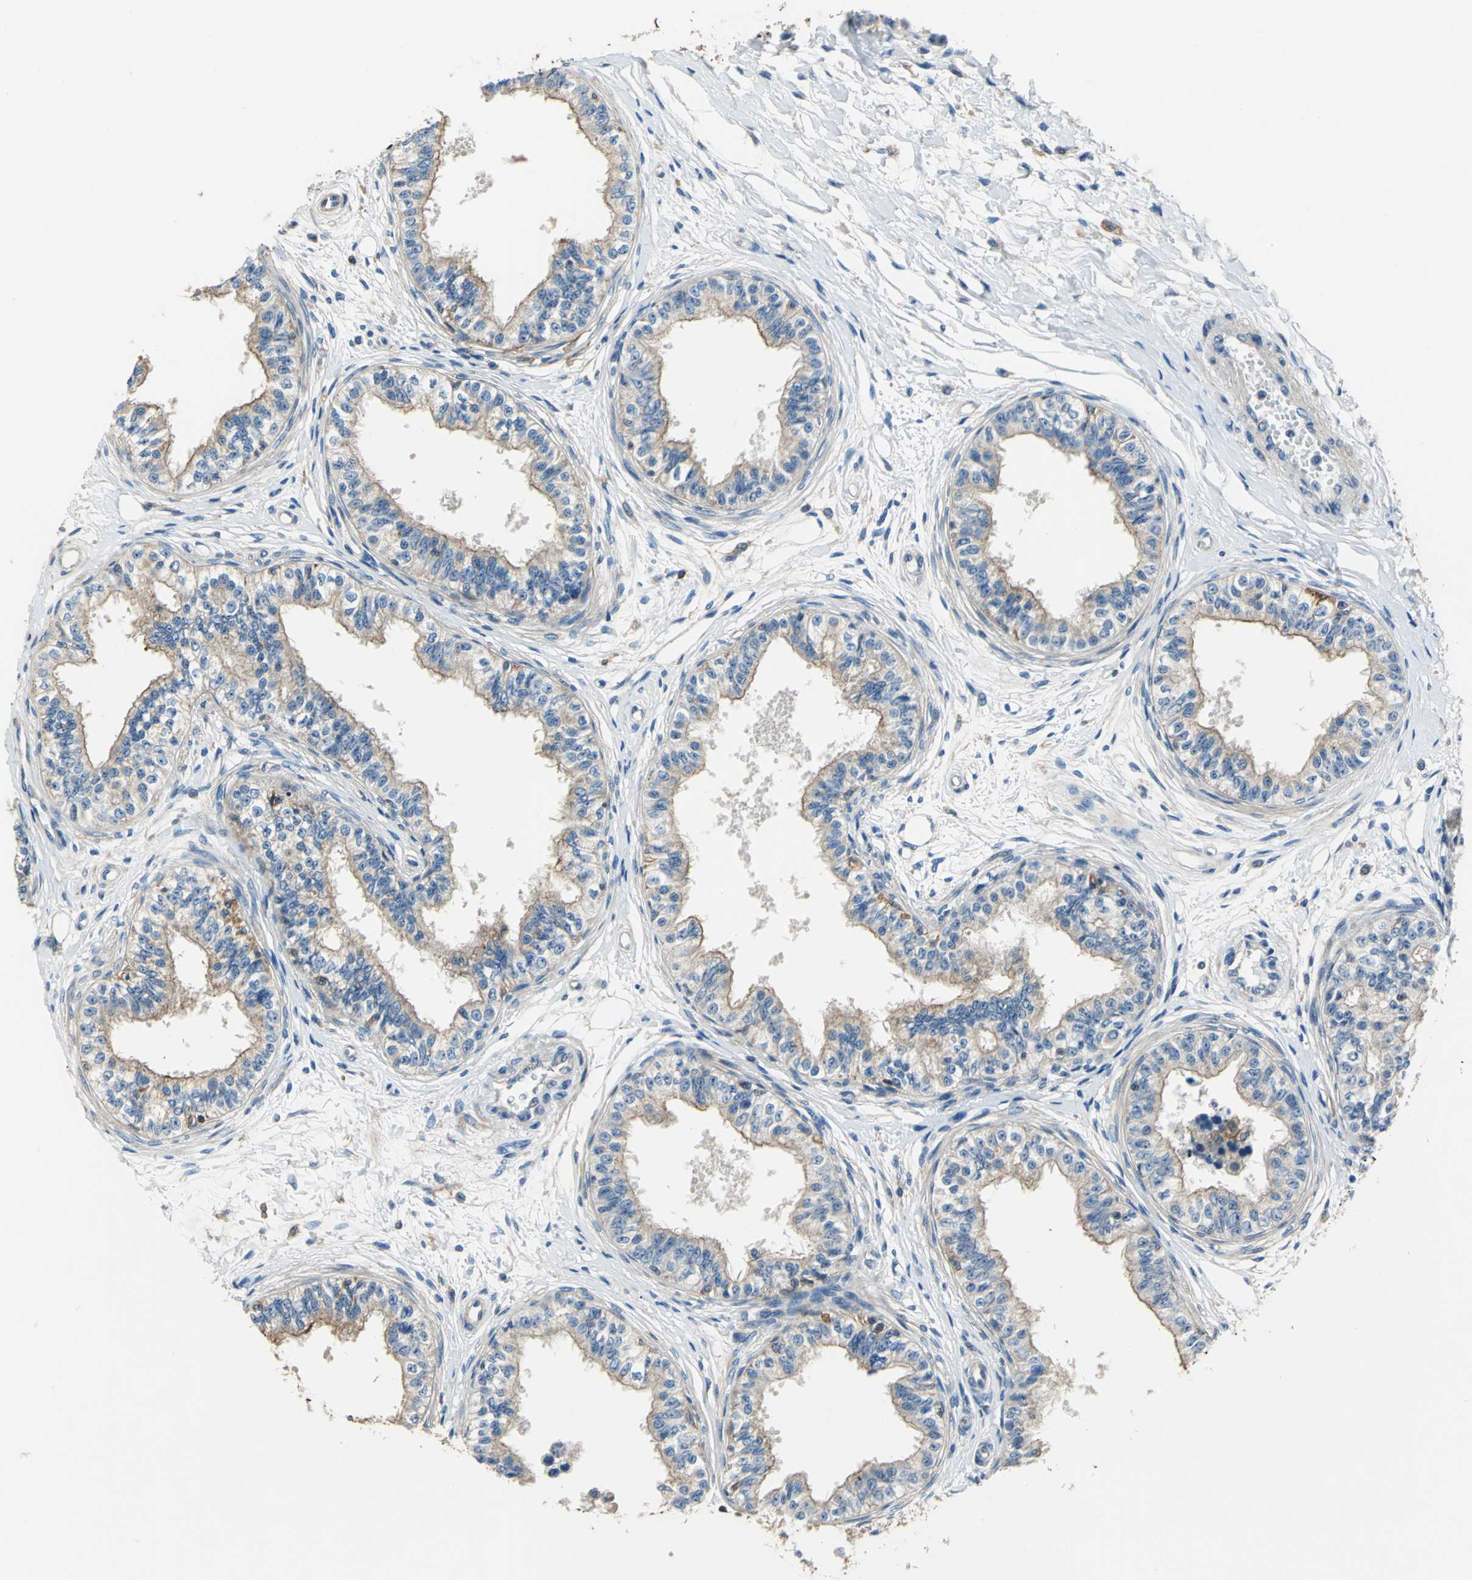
{"staining": {"intensity": "weak", "quantity": ">75%", "location": "cytoplasmic/membranous"}, "tissue": "epididymis", "cell_type": "Glandular cells", "image_type": "normal", "snomed": [{"axis": "morphology", "description": "Normal tissue, NOS"}, {"axis": "morphology", "description": "Adenocarcinoma, metastatic, NOS"}, {"axis": "topography", "description": "Testis"}, {"axis": "topography", "description": "Epididymis"}], "caption": "The photomicrograph demonstrates immunohistochemical staining of unremarkable epididymis. There is weak cytoplasmic/membranous staining is present in about >75% of glandular cells.", "gene": "DDX3X", "patient": {"sex": "male", "age": 26}}